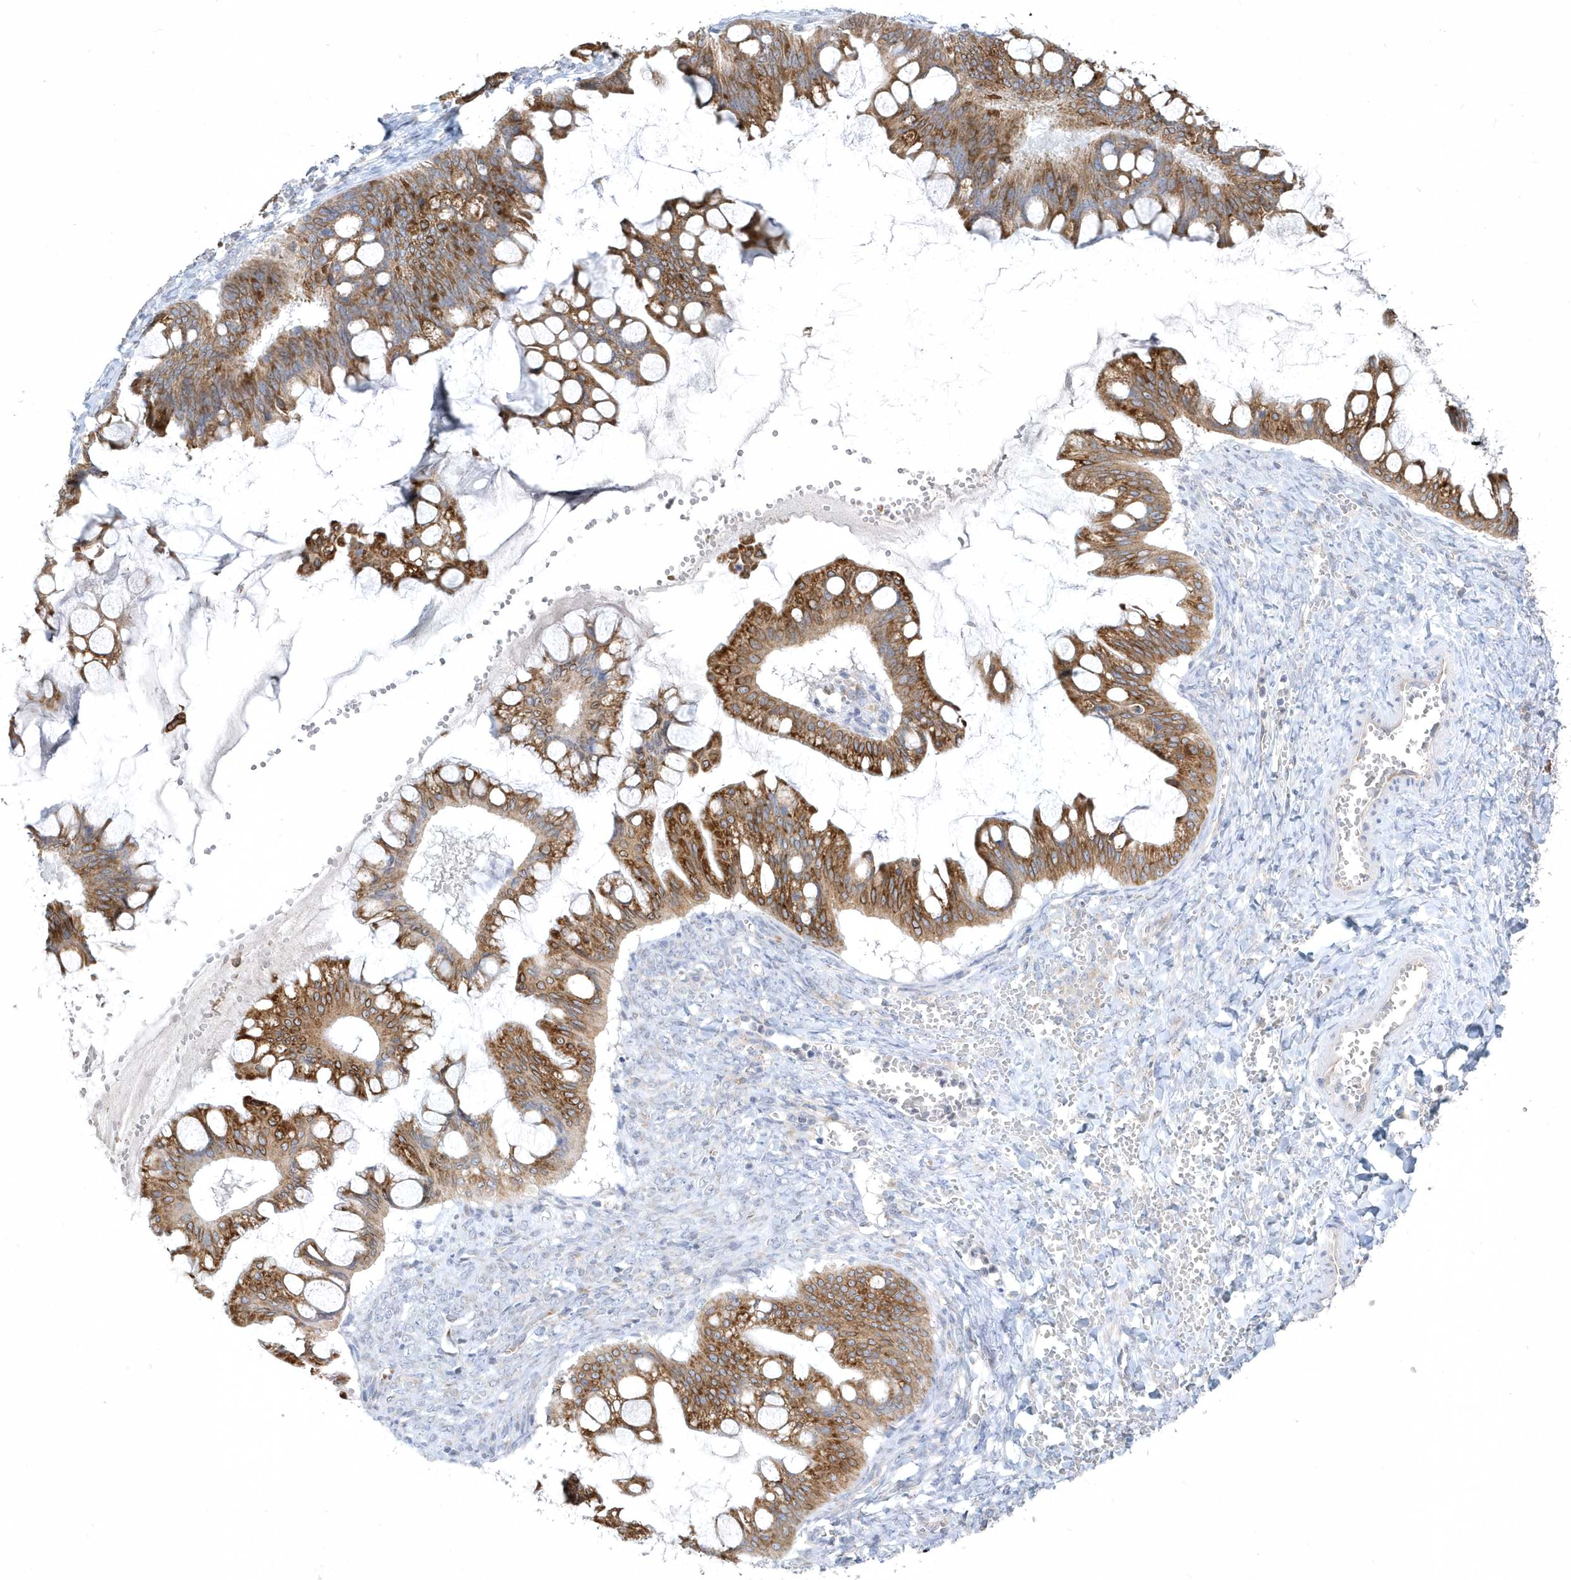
{"staining": {"intensity": "moderate", "quantity": ">75%", "location": "cytoplasmic/membranous"}, "tissue": "ovarian cancer", "cell_type": "Tumor cells", "image_type": "cancer", "snomed": [{"axis": "morphology", "description": "Cystadenocarcinoma, mucinous, NOS"}, {"axis": "topography", "description": "Ovary"}], "caption": "Tumor cells demonstrate medium levels of moderate cytoplasmic/membranous staining in about >75% of cells in human mucinous cystadenocarcinoma (ovarian). Using DAB (brown) and hematoxylin (blue) stains, captured at high magnification using brightfield microscopy.", "gene": "DGAT1", "patient": {"sex": "female", "age": 73}}